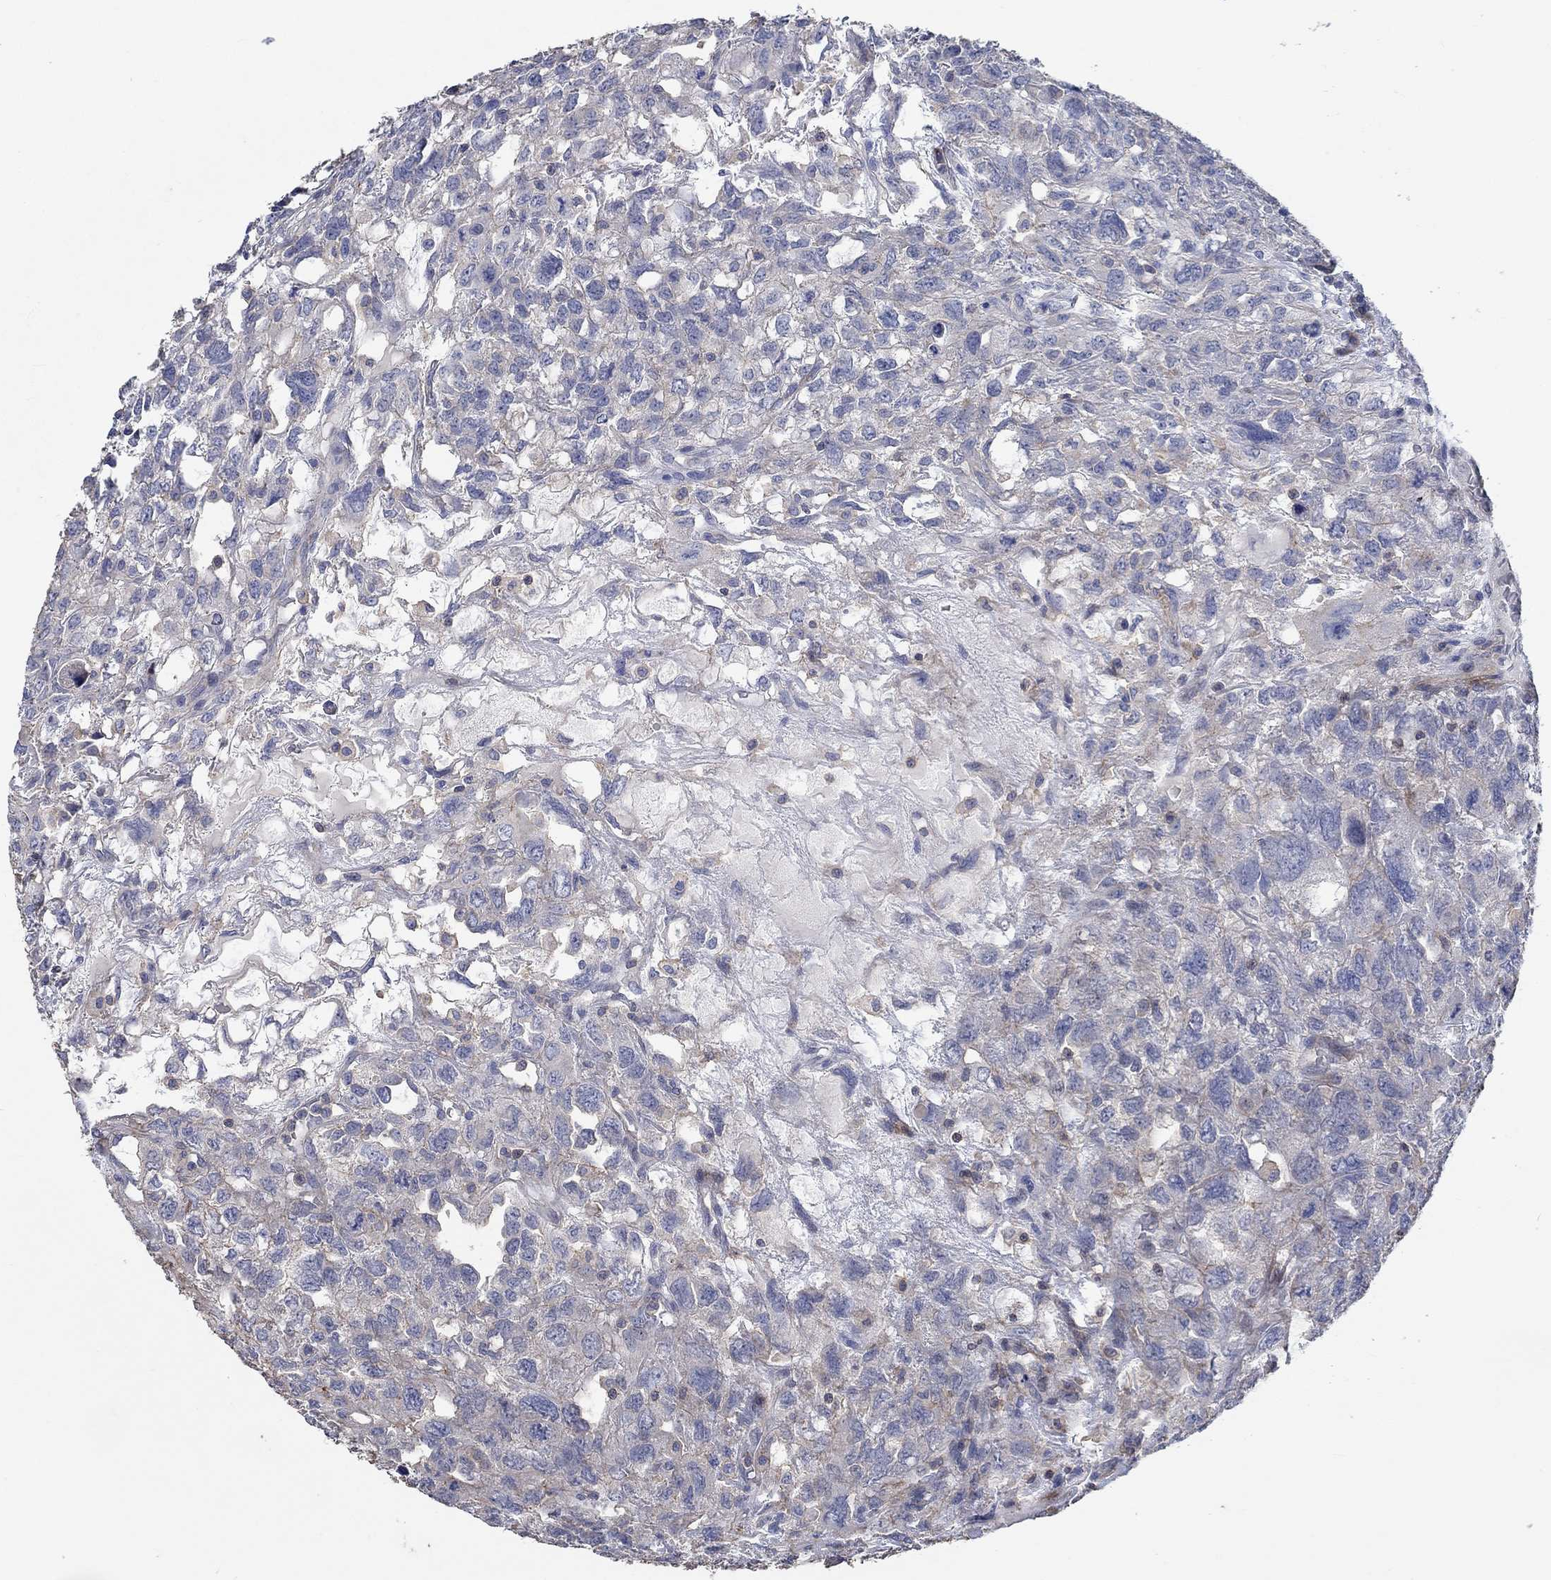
{"staining": {"intensity": "negative", "quantity": "none", "location": "none"}, "tissue": "testis cancer", "cell_type": "Tumor cells", "image_type": "cancer", "snomed": [{"axis": "morphology", "description": "Seminoma, NOS"}, {"axis": "topography", "description": "Testis"}], "caption": "Tumor cells are negative for brown protein staining in seminoma (testis).", "gene": "TNFAIP8L3", "patient": {"sex": "male", "age": 52}}